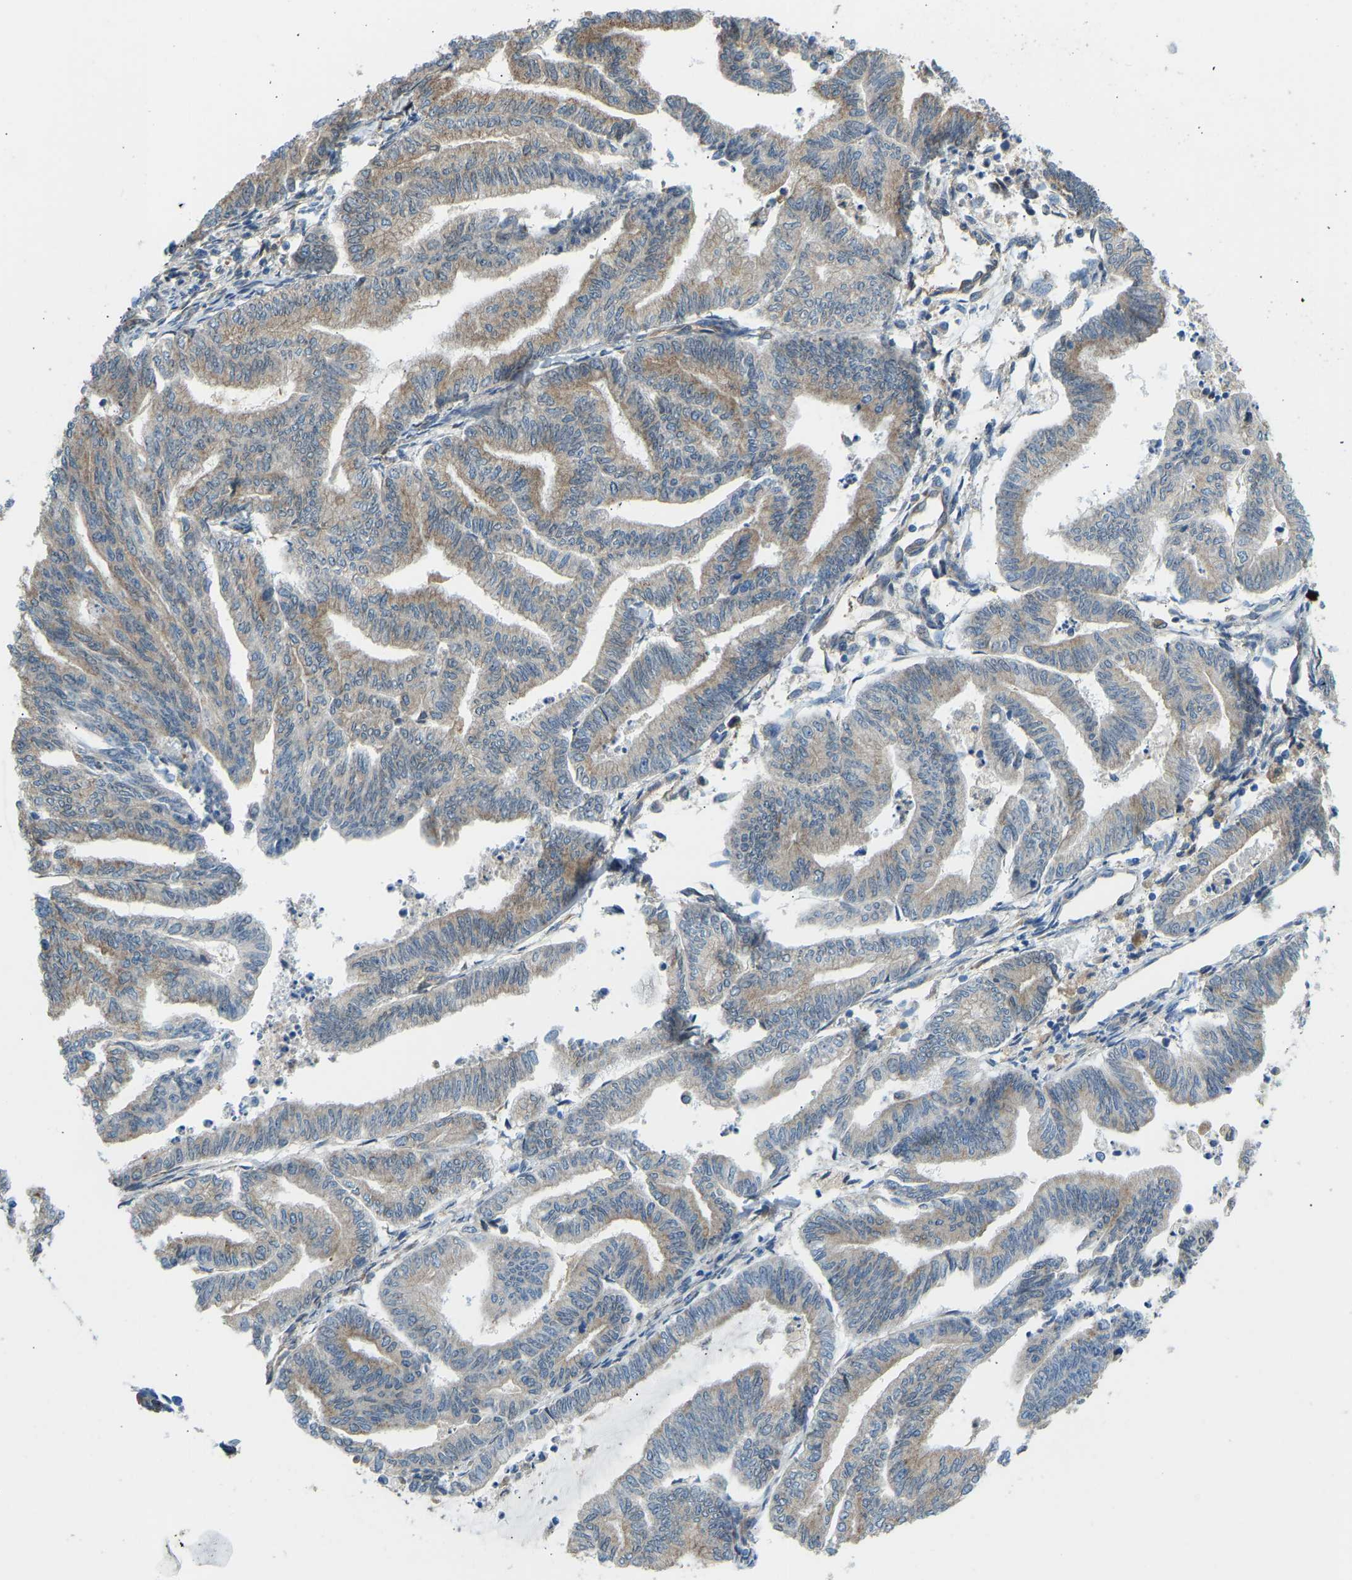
{"staining": {"intensity": "weak", "quantity": ">75%", "location": "cytoplasmic/membranous"}, "tissue": "endometrial cancer", "cell_type": "Tumor cells", "image_type": "cancer", "snomed": [{"axis": "morphology", "description": "Adenocarcinoma, NOS"}, {"axis": "topography", "description": "Endometrium"}], "caption": "Brown immunohistochemical staining in endometrial adenocarcinoma shows weak cytoplasmic/membranous positivity in about >75% of tumor cells.", "gene": "OS9", "patient": {"sex": "female", "age": 79}}